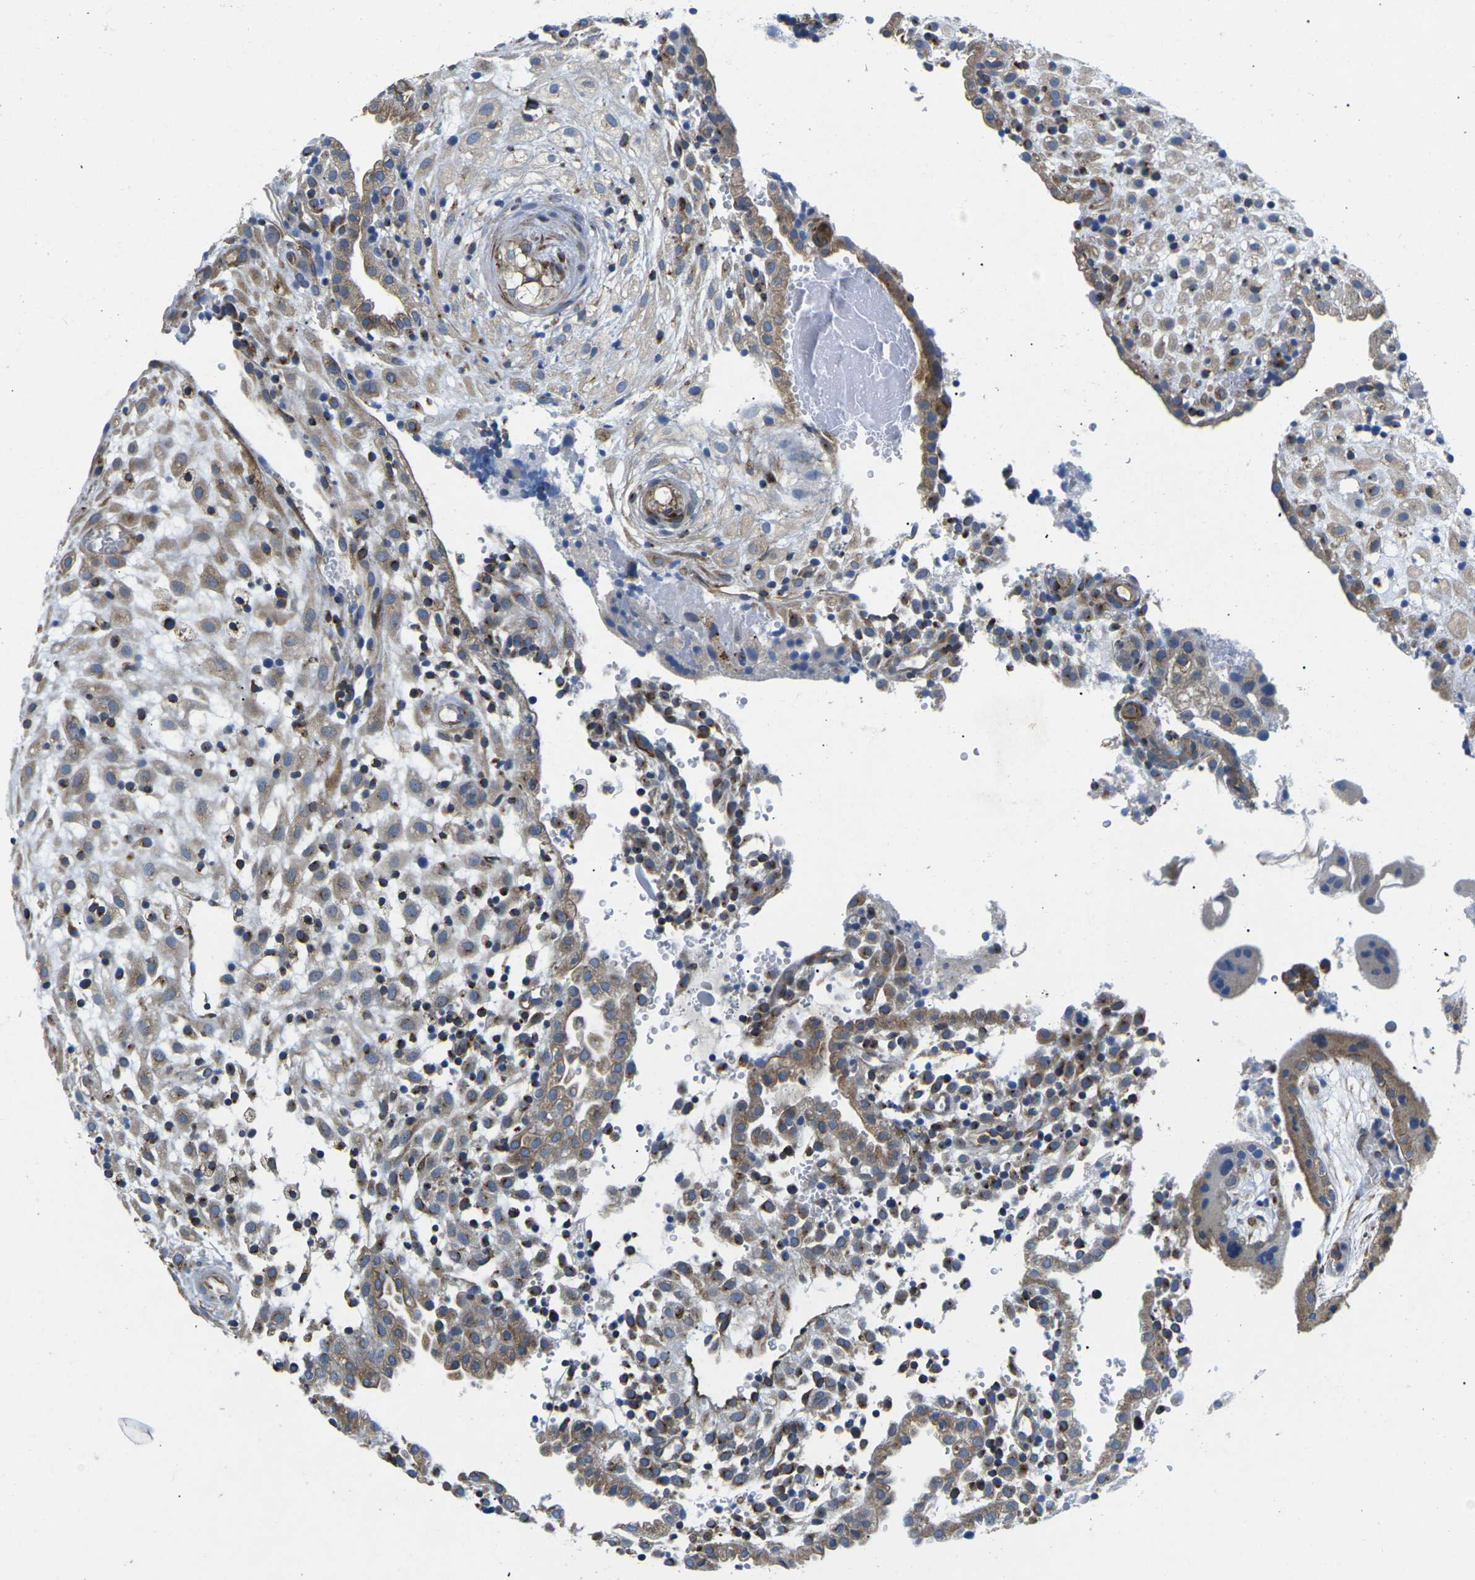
{"staining": {"intensity": "moderate", "quantity": ">75%", "location": "cytoplasmic/membranous"}, "tissue": "placenta", "cell_type": "Decidual cells", "image_type": "normal", "snomed": [{"axis": "morphology", "description": "Normal tissue, NOS"}, {"axis": "topography", "description": "Placenta"}], "caption": "A medium amount of moderate cytoplasmic/membranous staining is present in about >75% of decidual cells in unremarkable placenta.", "gene": "TMEFF2", "patient": {"sex": "female", "age": 18}}